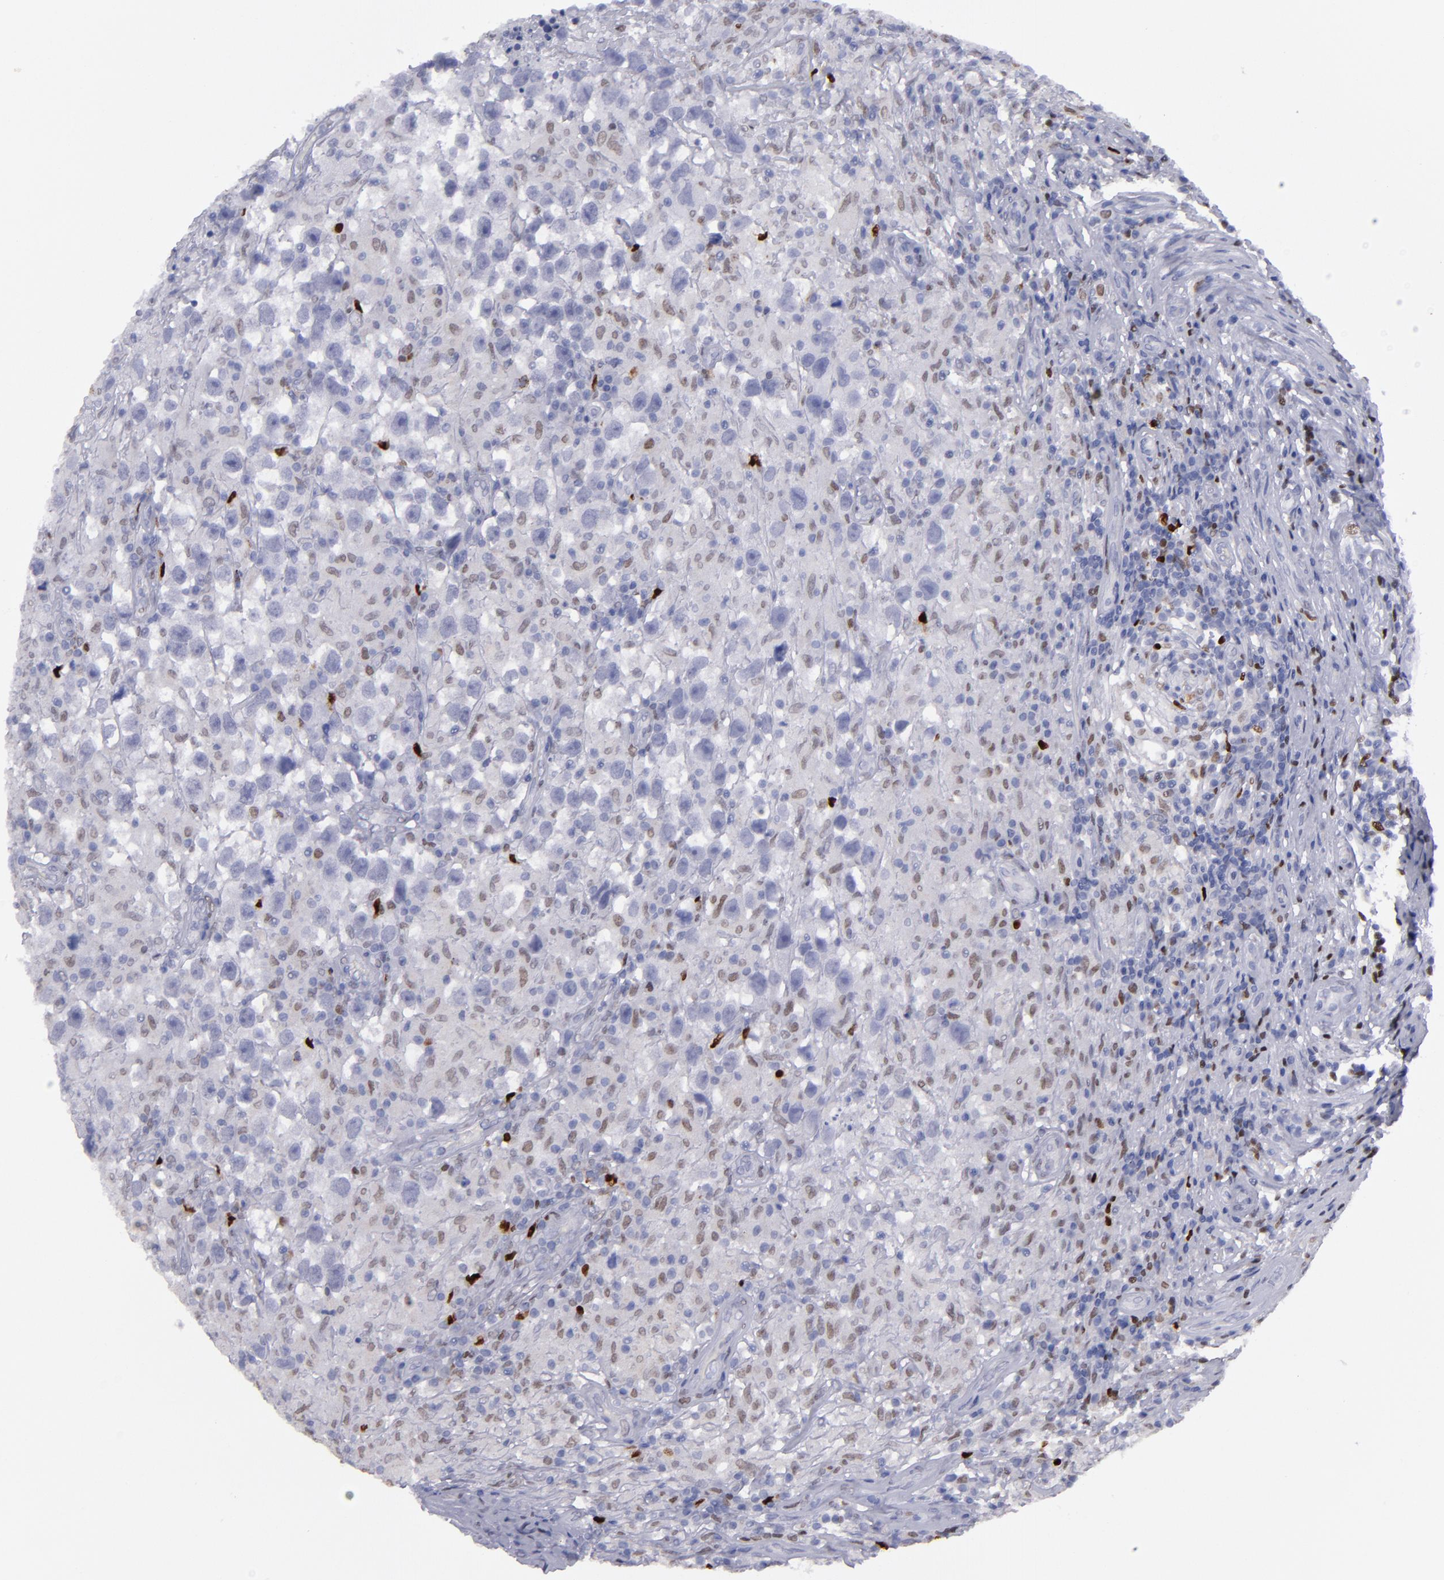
{"staining": {"intensity": "weak", "quantity": "25%-75%", "location": "nuclear"}, "tissue": "testis cancer", "cell_type": "Tumor cells", "image_type": "cancer", "snomed": [{"axis": "morphology", "description": "Seminoma, NOS"}, {"axis": "topography", "description": "Testis"}], "caption": "The immunohistochemical stain shows weak nuclear positivity in tumor cells of testis cancer (seminoma) tissue.", "gene": "IRF8", "patient": {"sex": "male", "age": 34}}